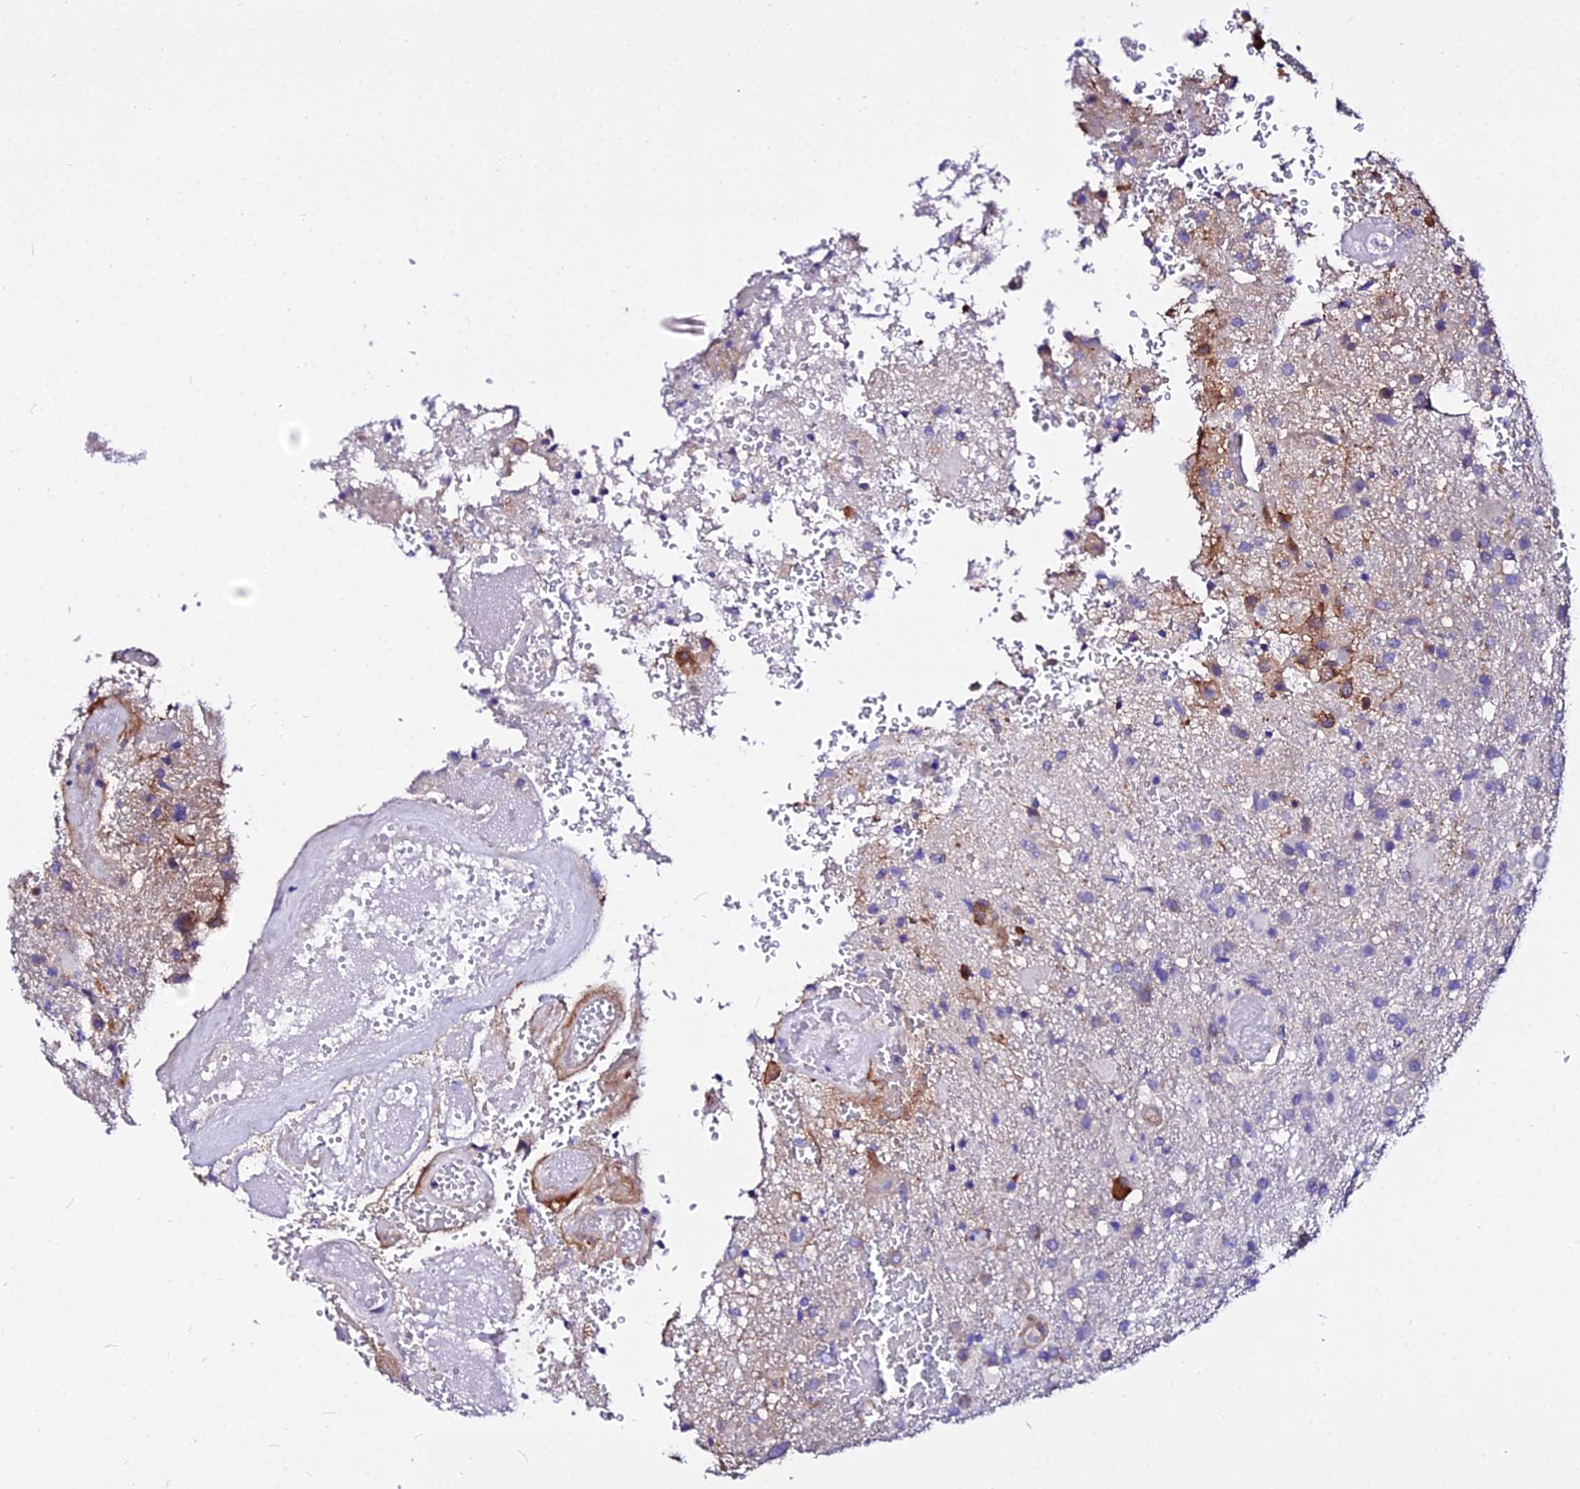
{"staining": {"intensity": "negative", "quantity": "none", "location": "none"}, "tissue": "glioma", "cell_type": "Tumor cells", "image_type": "cancer", "snomed": [{"axis": "morphology", "description": "Glioma, malignant, High grade"}, {"axis": "topography", "description": "Brain"}], "caption": "Histopathology image shows no significant protein positivity in tumor cells of malignant glioma (high-grade).", "gene": "DAW1", "patient": {"sex": "female", "age": 74}}